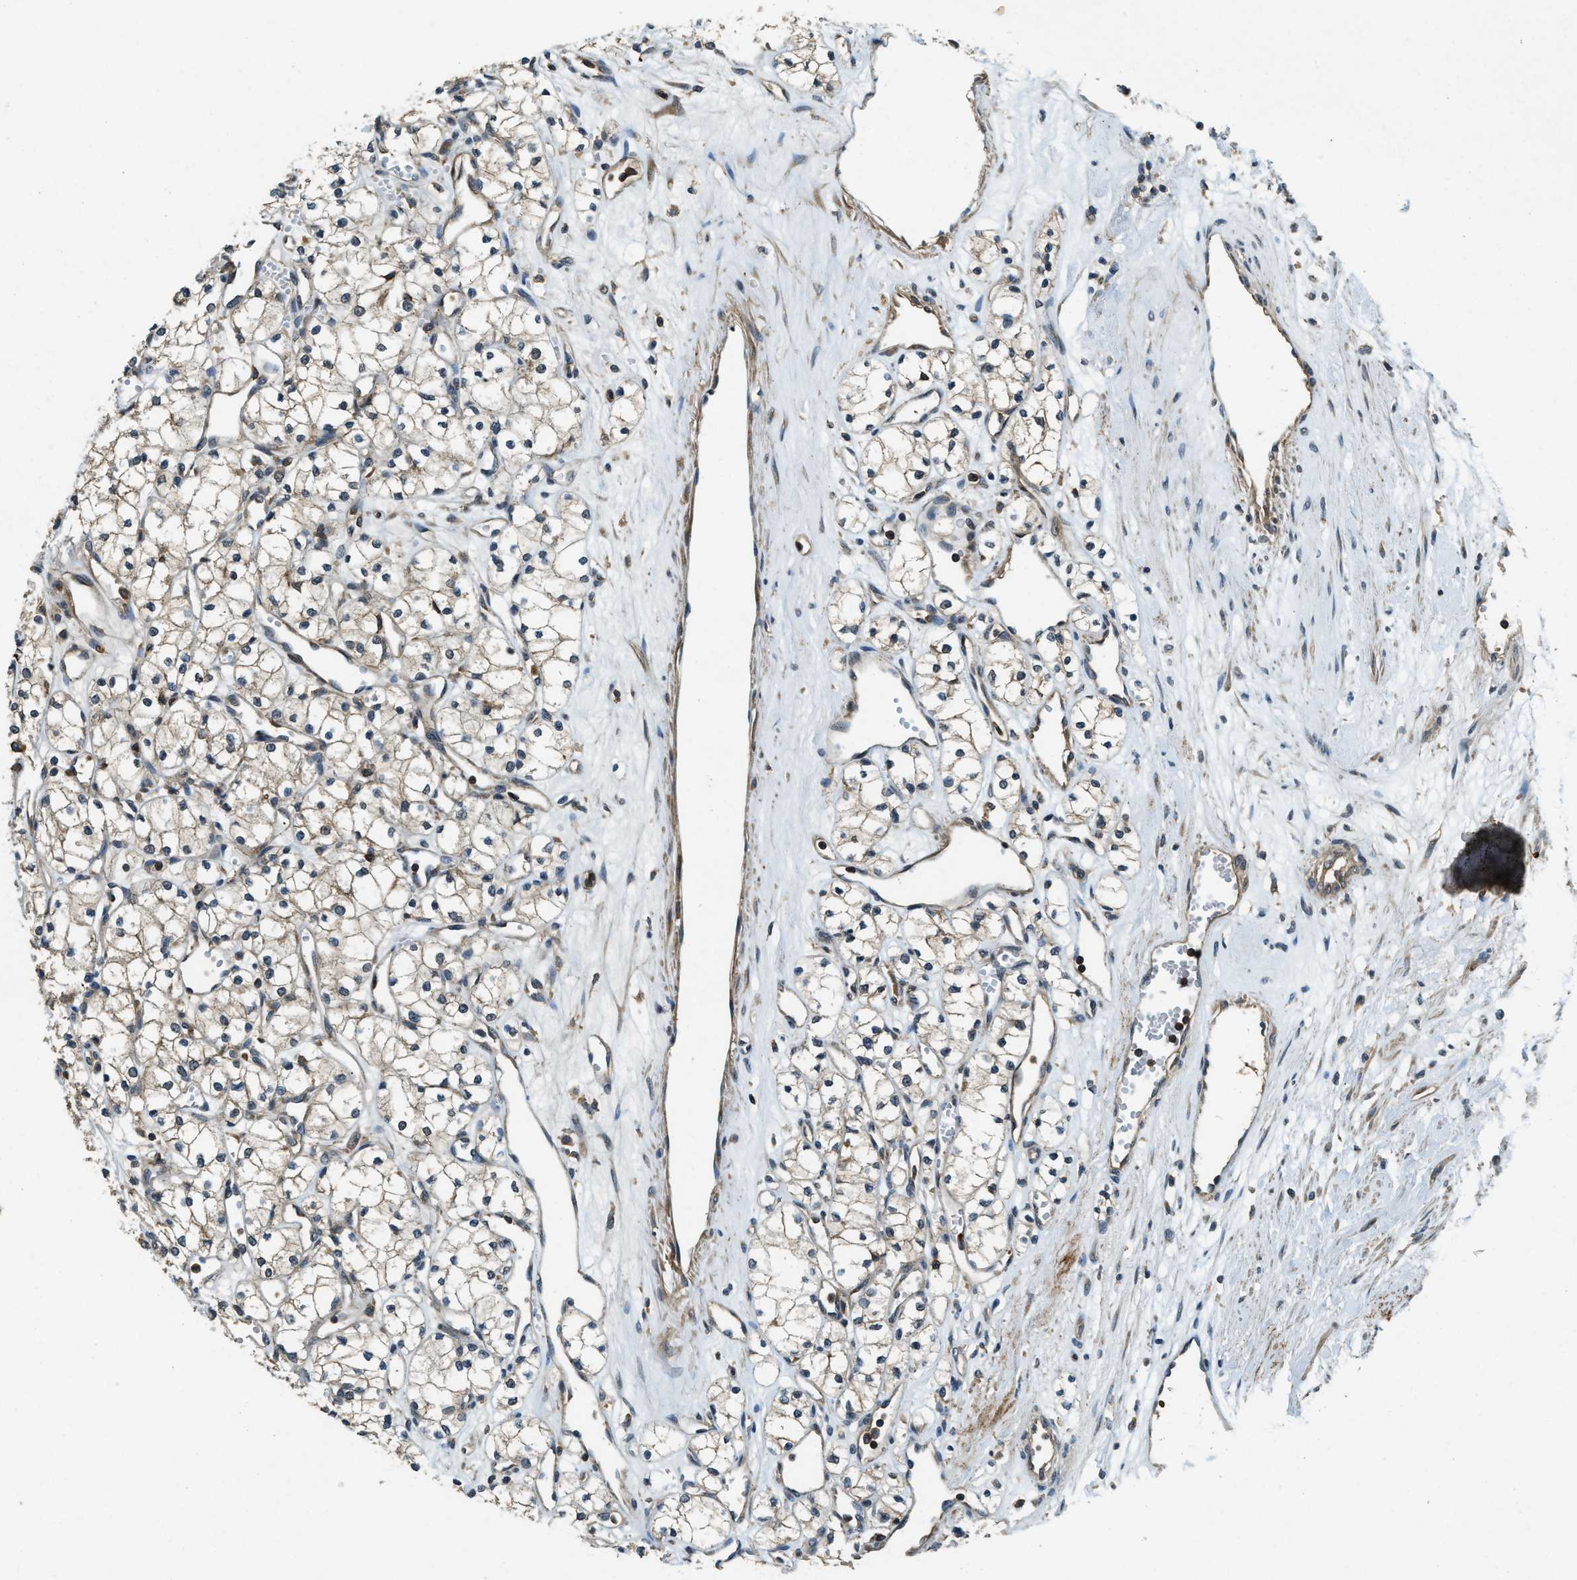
{"staining": {"intensity": "weak", "quantity": "25%-75%", "location": "cytoplasmic/membranous"}, "tissue": "renal cancer", "cell_type": "Tumor cells", "image_type": "cancer", "snomed": [{"axis": "morphology", "description": "Adenocarcinoma, NOS"}, {"axis": "topography", "description": "Kidney"}], "caption": "Protein staining by immunohistochemistry demonstrates weak cytoplasmic/membranous positivity in approximately 25%-75% of tumor cells in renal adenocarcinoma.", "gene": "ATP8B1", "patient": {"sex": "male", "age": 59}}